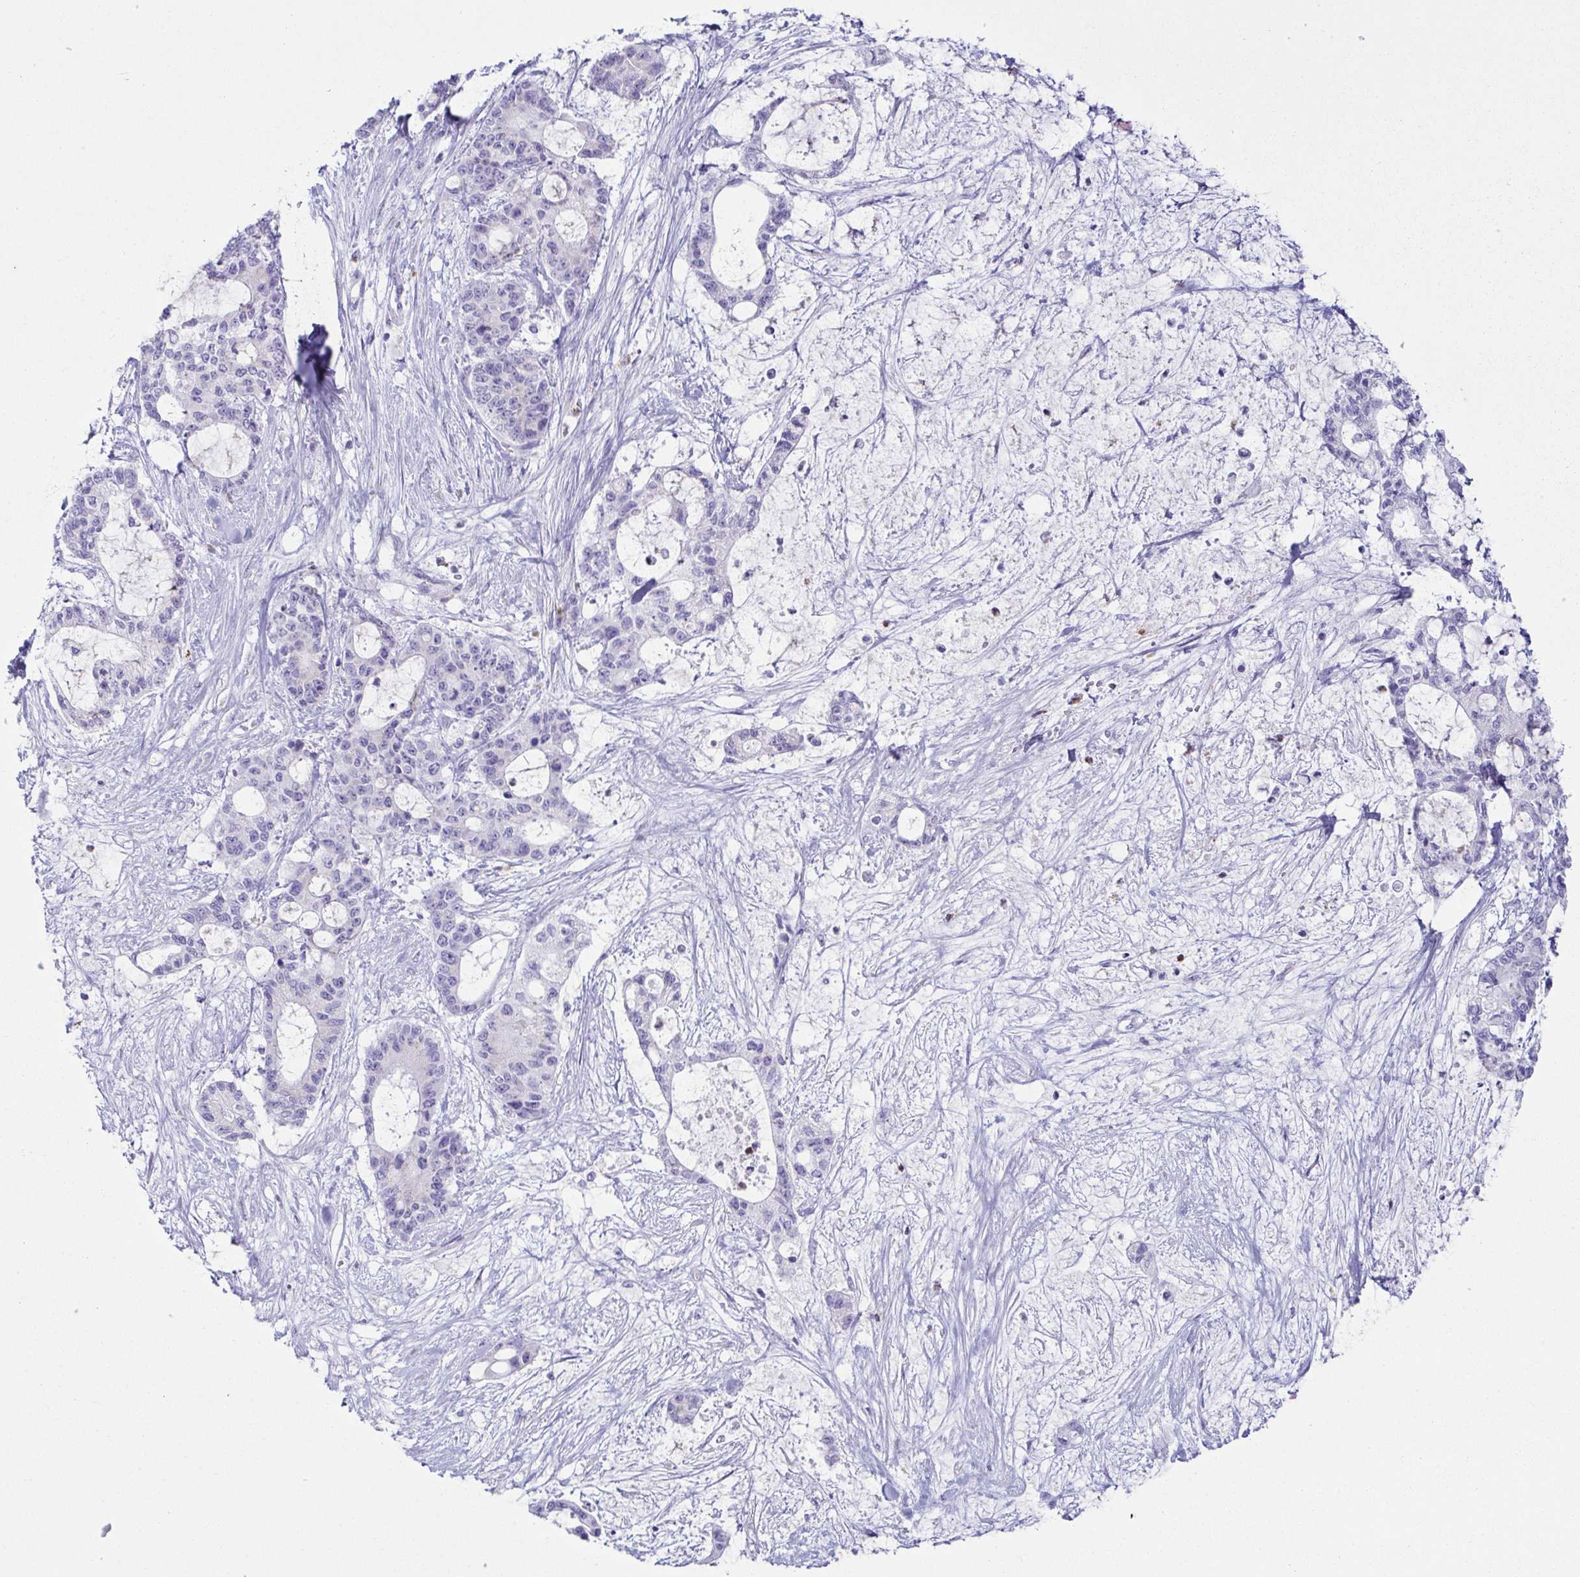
{"staining": {"intensity": "negative", "quantity": "none", "location": "none"}, "tissue": "liver cancer", "cell_type": "Tumor cells", "image_type": "cancer", "snomed": [{"axis": "morphology", "description": "Normal tissue, NOS"}, {"axis": "morphology", "description": "Cholangiocarcinoma"}, {"axis": "topography", "description": "Liver"}, {"axis": "topography", "description": "Peripheral nerve tissue"}], "caption": "Immunohistochemistry (IHC) image of neoplastic tissue: liver cancer stained with DAB demonstrates no significant protein positivity in tumor cells.", "gene": "AZU1", "patient": {"sex": "female", "age": 73}}